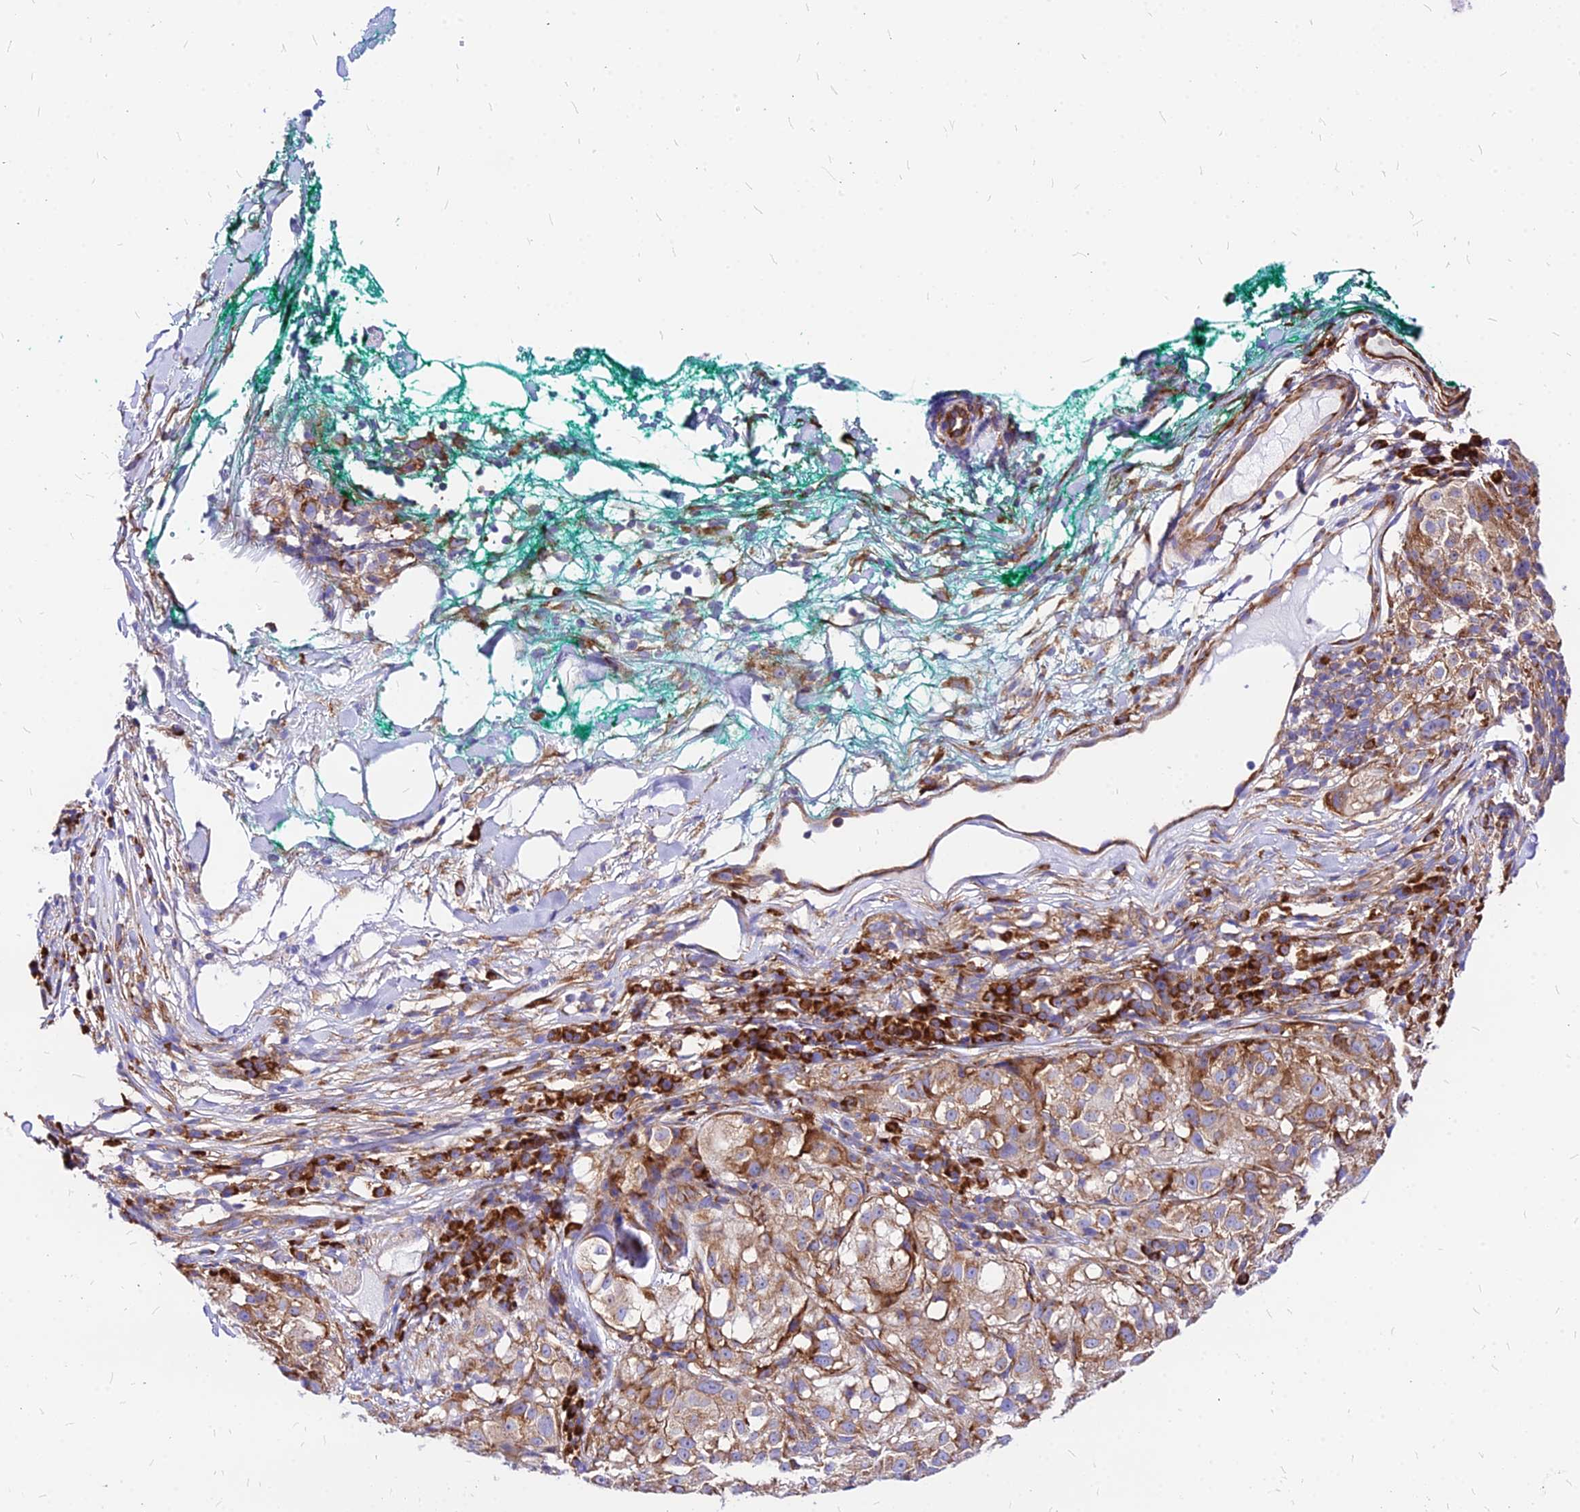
{"staining": {"intensity": "moderate", "quantity": ">75%", "location": "cytoplasmic/membranous"}, "tissue": "melanoma", "cell_type": "Tumor cells", "image_type": "cancer", "snomed": [{"axis": "morphology", "description": "Necrosis, NOS"}, {"axis": "morphology", "description": "Malignant melanoma, NOS"}, {"axis": "topography", "description": "Skin"}], "caption": "IHC image of melanoma stained for a protein (brown), which displays medium levels of moderate cytoplasmic/membranous positivity in approximately >75% of tumor cells.", "gene": "RPL19", "patient": {"sex": "female", "age": 87}}